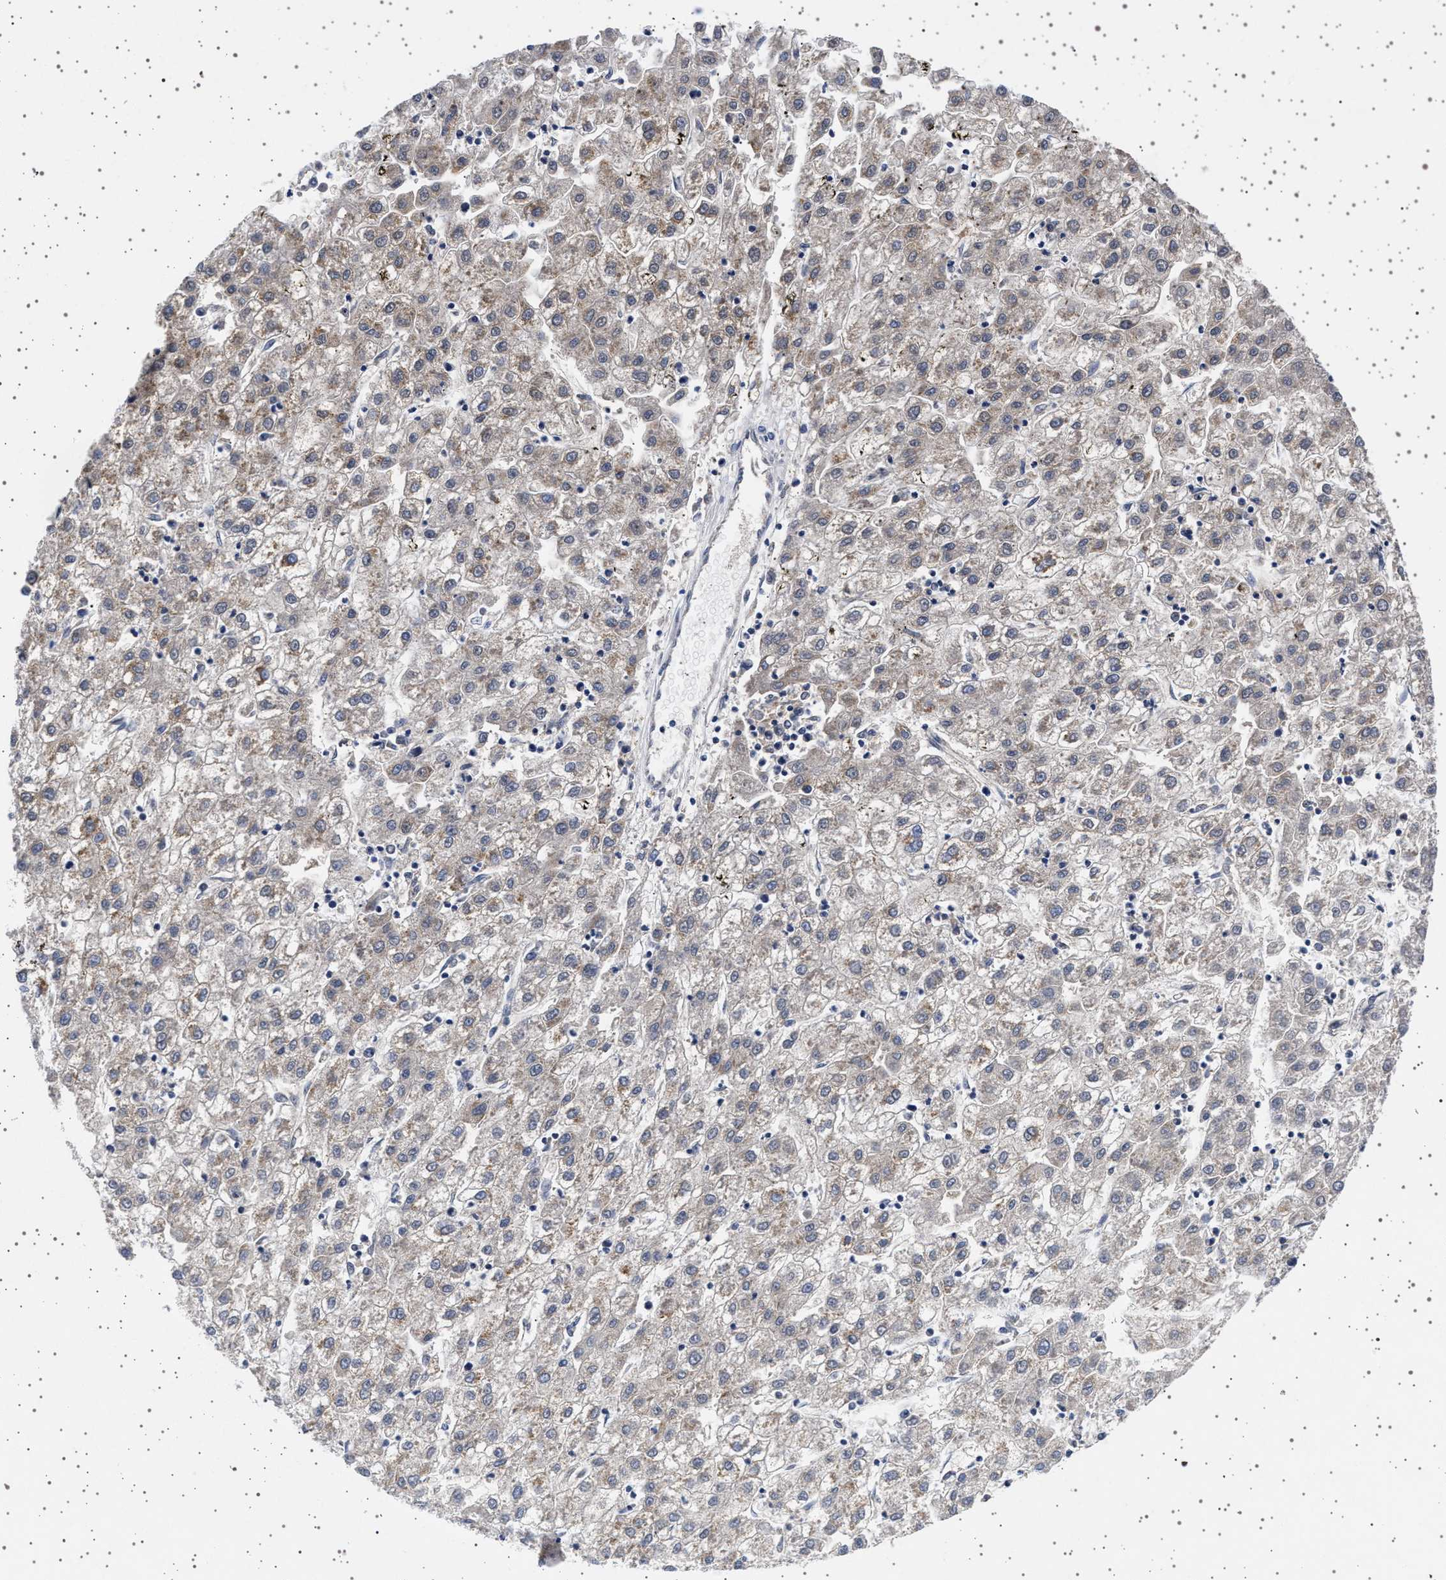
{"staining": {"intensity": "weak", "quantity": "25%-75%", "location": "cytoplasmic/membranous"}, "tissue": "liver cancer", "cell_type": "Tumor cells", "image_type": "cancer", "snomed": [{"axis": "morphology", "description": "Carcinoma, Hepatocellular, NOS"}, {"axis": "topography", "description": "Liver"}], "caption": "Liver cancer (hepatocellular carcinoma) was stained to show a protein in brown. There is low levels of weak cytoplasmic/membranous expression in about 25%-75% of tumor cells.", "gene": "TRMT10B", "patient": {"sex": "male", "age": 72}}